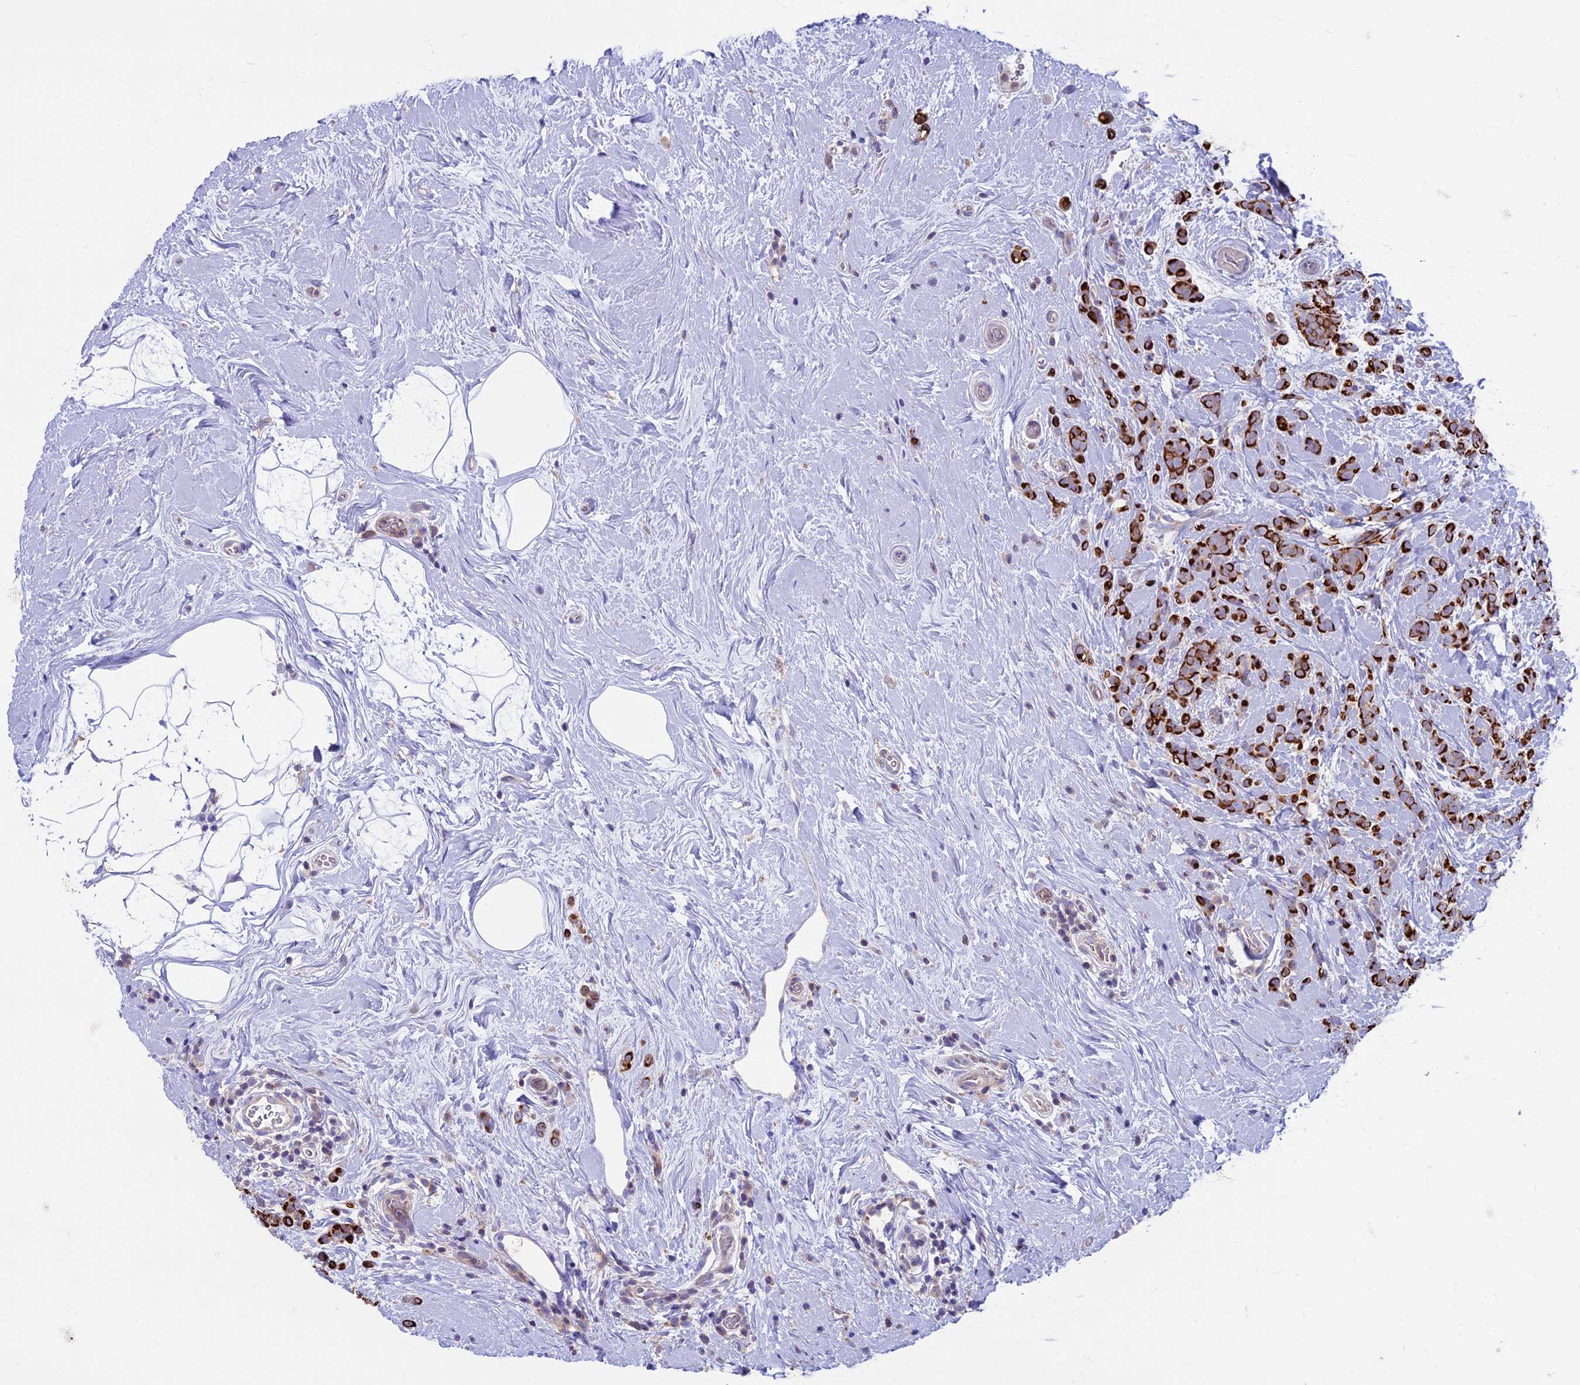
{"staining": {"intensity": "strong", "quantity": ">75%", "location": "cytoplasmic/membranous"}, "tissue": "breast cancer", "cell_type": "Tumor cells", "image_type": "cancer", "snomed": [{"axis": "morphology", "description": "Lobular carcinoma"}, {"axis": "topography", "description": "Breast"}], "caption": "Breast cancer stained with immunohistochemistry displays strong cytoplasmic/membranous positivity in about >75% of tumor cells.", "gene": "CDAN1", "patient": {"sex": "female", "age": 58}}